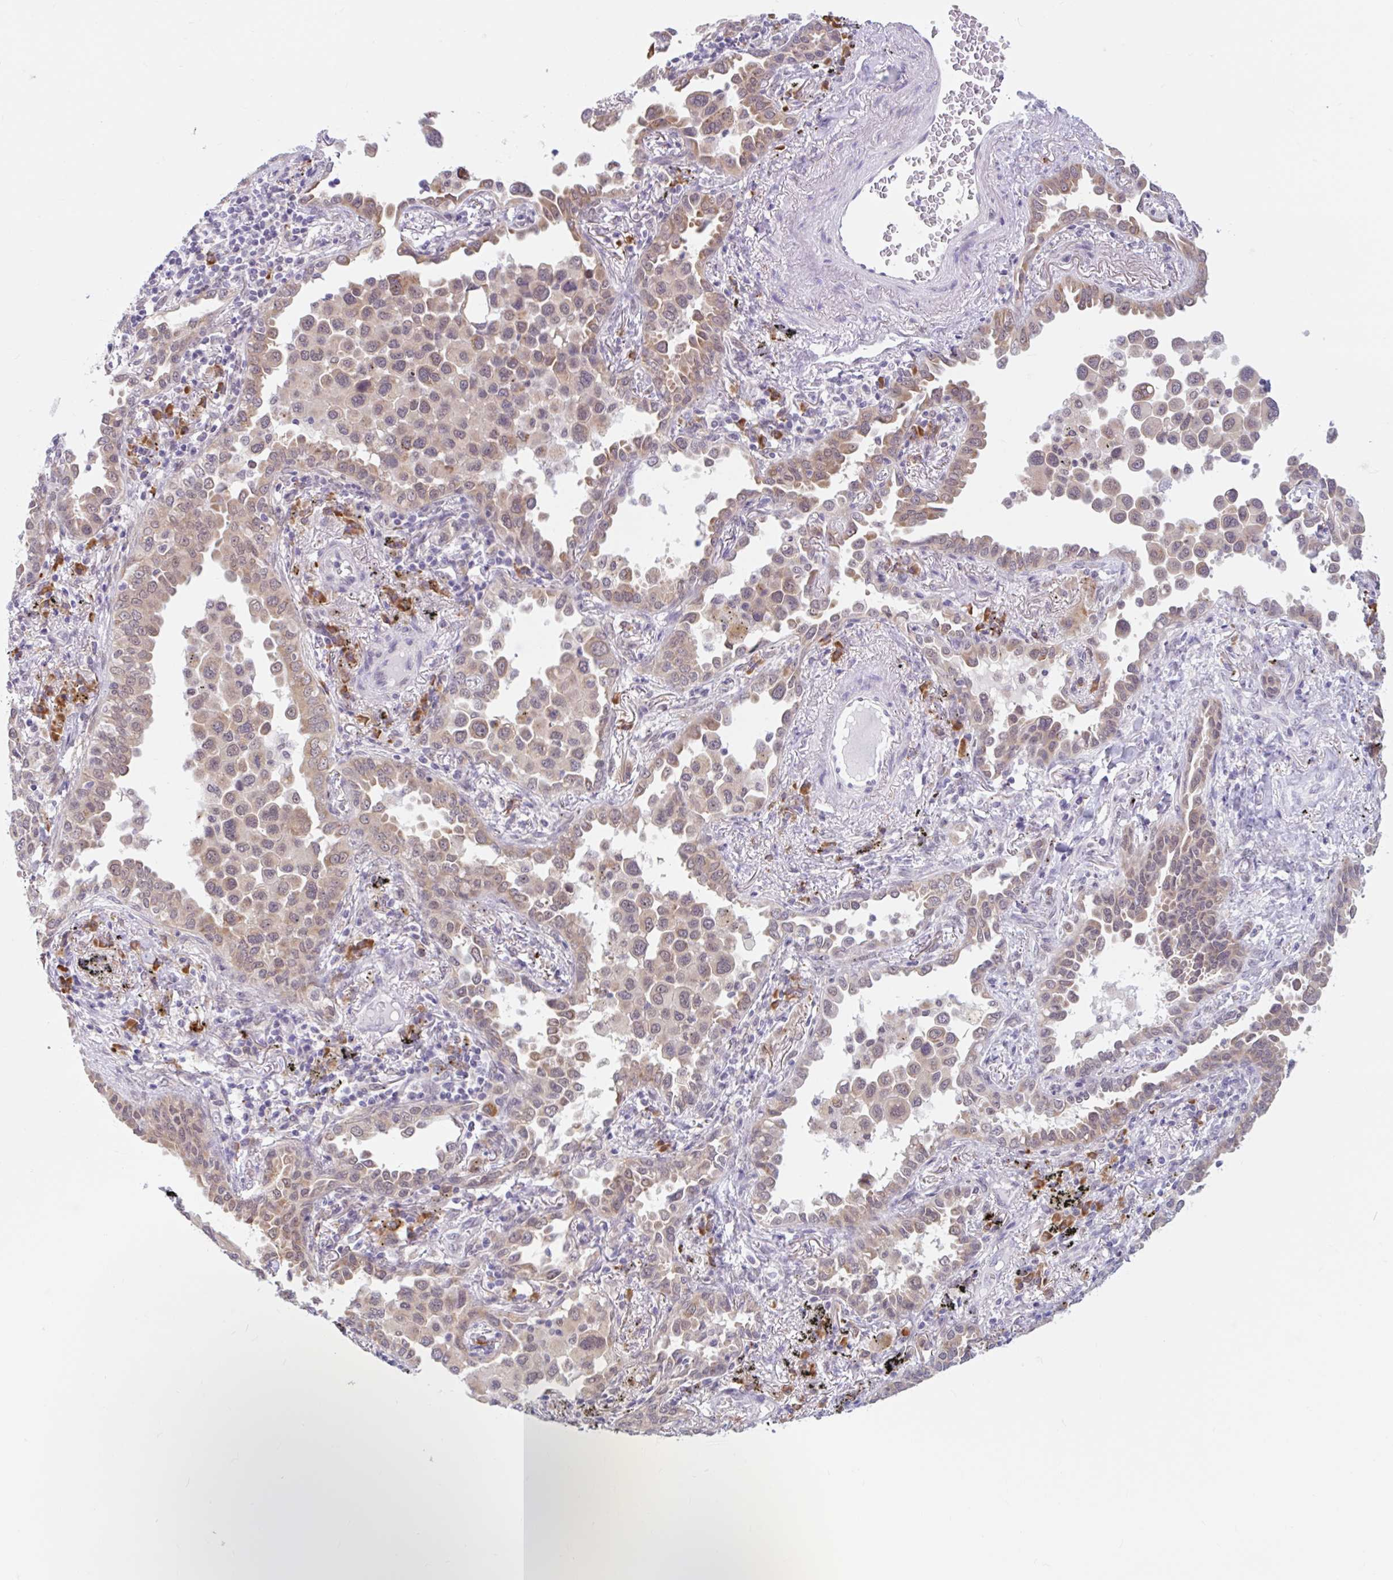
{"staining": {"intensity": "moderate", "quantity": ">75%", "location": "cytoplasmic/membranous"}, "tissue": "lung cancer", "cell_type": "Tumor cells", "image_type": "cancer", "snomed": [{"axis": "morphology", "description": "Adenocarcinoma, NOS"}, {"axis": "topography", "description": "Lung"}], "caption": "Immunohistochemical staining of human lung cancer (adenocarcinoma) shows medium levels of moderate cytoplasmic/membranous staining in approximately >75% of tumor cells. The staining is performed using DAB (3,3'-diaminobenzidine) brown chromogen to label protein expression. The nuclei are counter-stained blue using hematoxylin.", "gene": "SRSF10", "patient": {"sex": "male", "age": 67}}